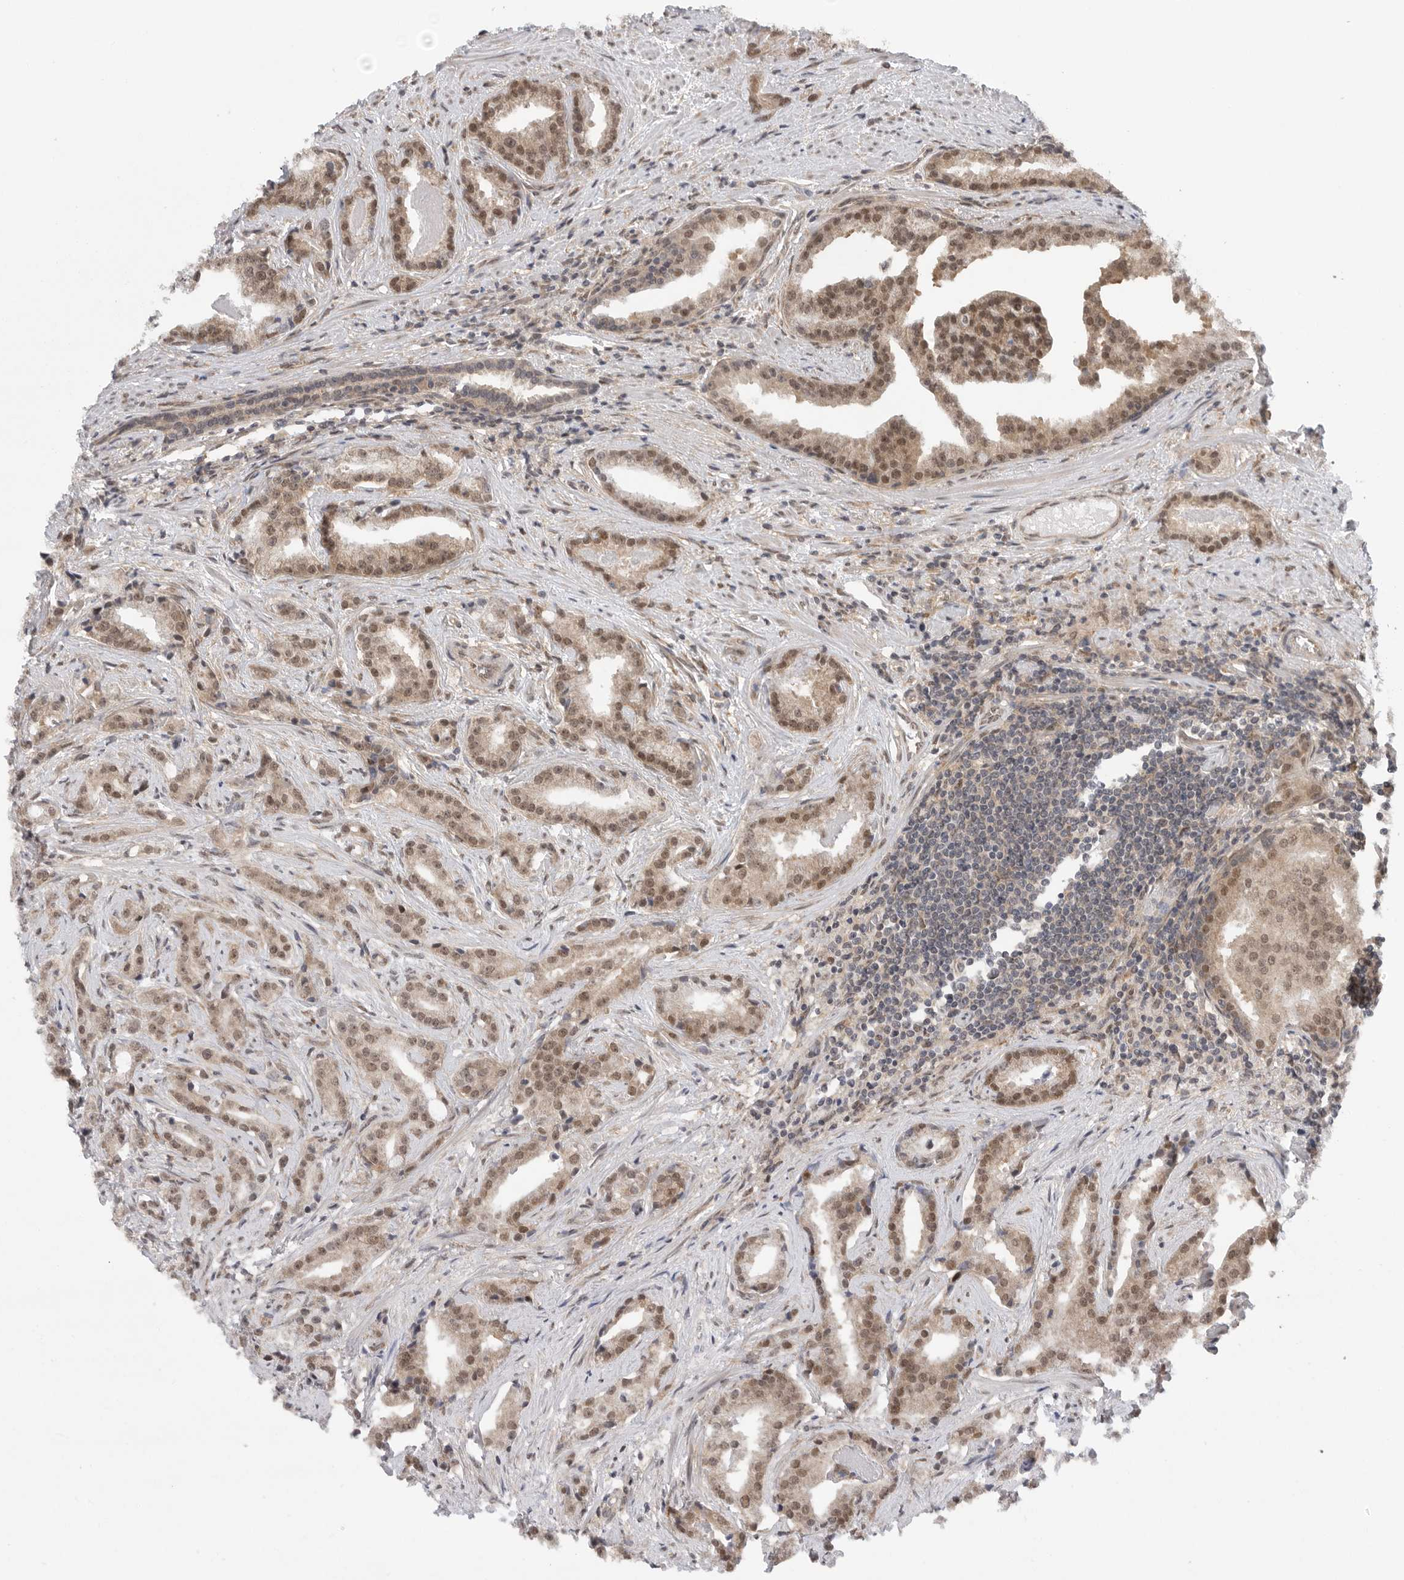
{"staining": {"intensity": "moderate", "quantity": ">75%", "location": "cytoplasmic/membranous,nuclear"}, "tissue": "prostate cancer", "cell_type": "Tumor cells", "image_type": "cancer", "snomed": [{"axis": "morphology", "description": "Adenocarcinoma, Low grade"}, {"axis": "topography", "description": "Prostate"}], "caption": "Brown immunohistochemical staining in human adenocarcinoma (low-grade) (prostate) displays moderate cytoplasmic/membranous and nuclear expression in approximately >75% of tumor cells.", "gene": "VPS50", "patient": {"sex": "male", "age": 67}}